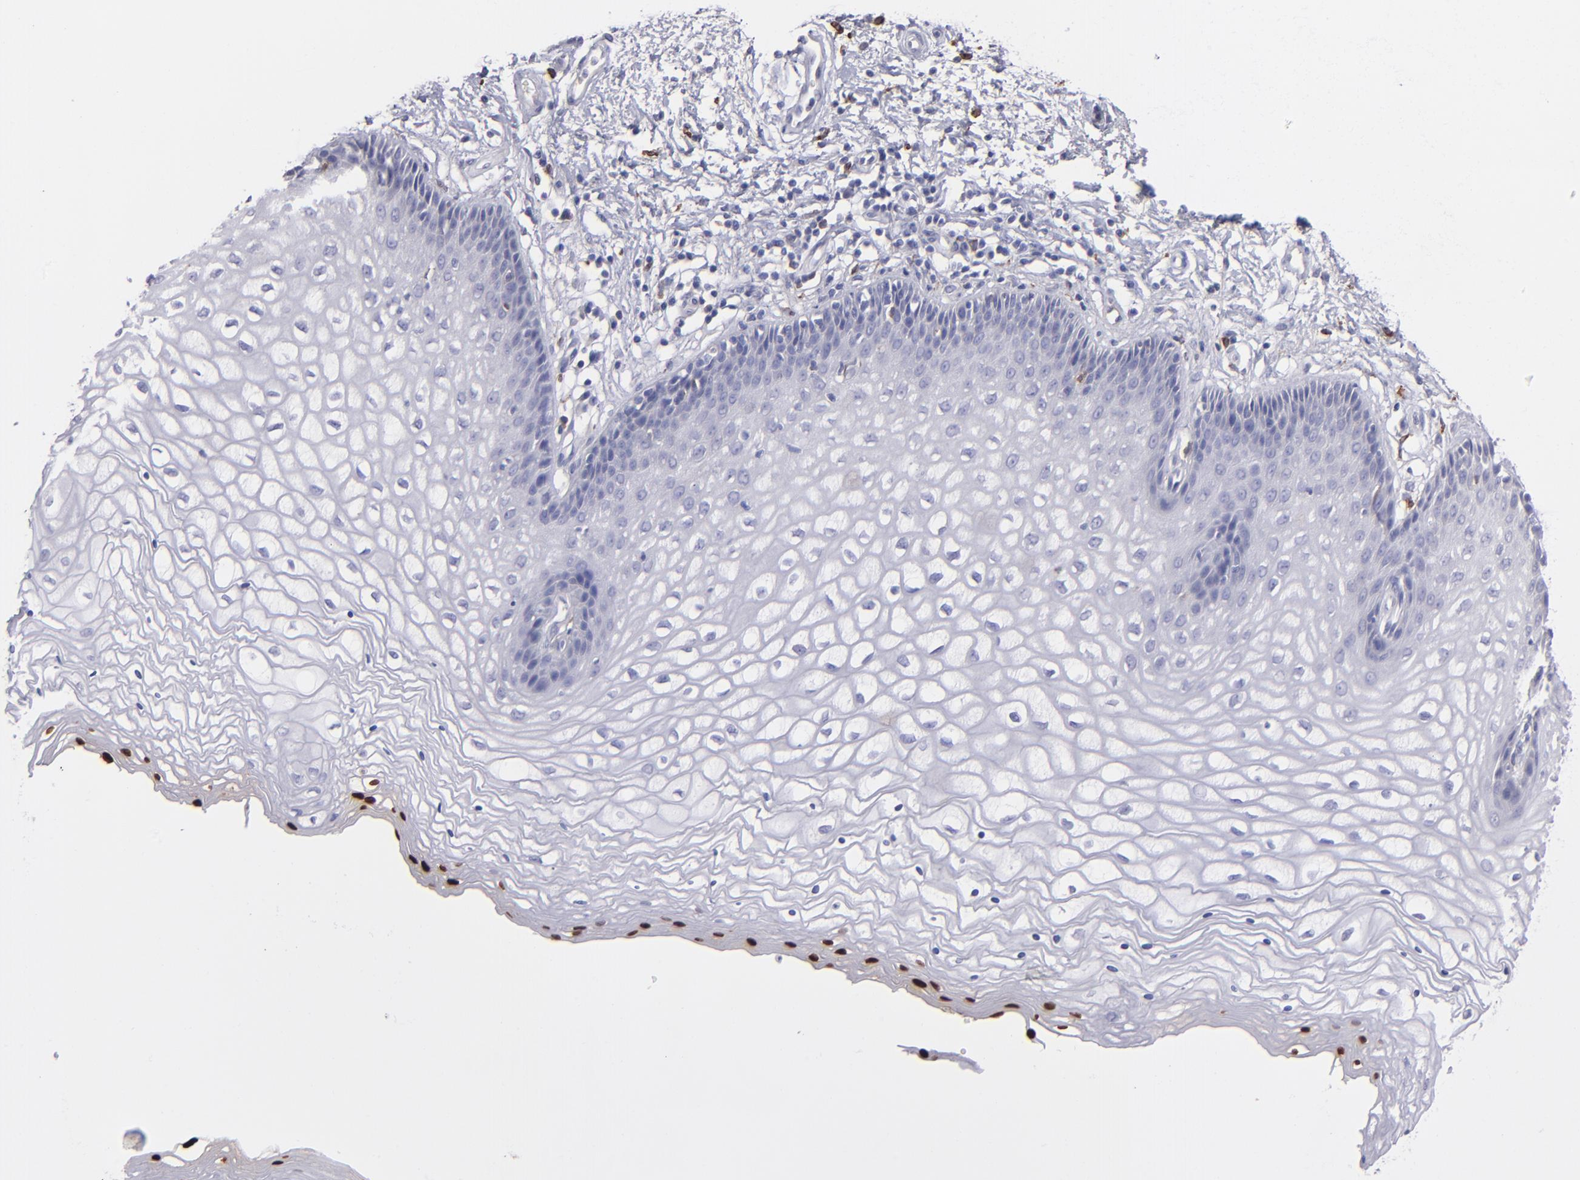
{"staining": {"intensity": "moderate", "quantity": "<25%", "location": "nuclear"}, "tissue": "vagina", "cell_type": "Squamous epithelial cells", "image_type": "normal", "snomed": [{"axis": "morphology", "description": "Normal tissue, NOS"}, {"axis": "topography", "description": "Vagina"}], "caption": "Protein staining demonstrates moderate nuclear staining in about <25% of squamous epithelial cells in normal vagina.", "gene": "C1QA", "patient": {"sex": "female", "age": 34}}